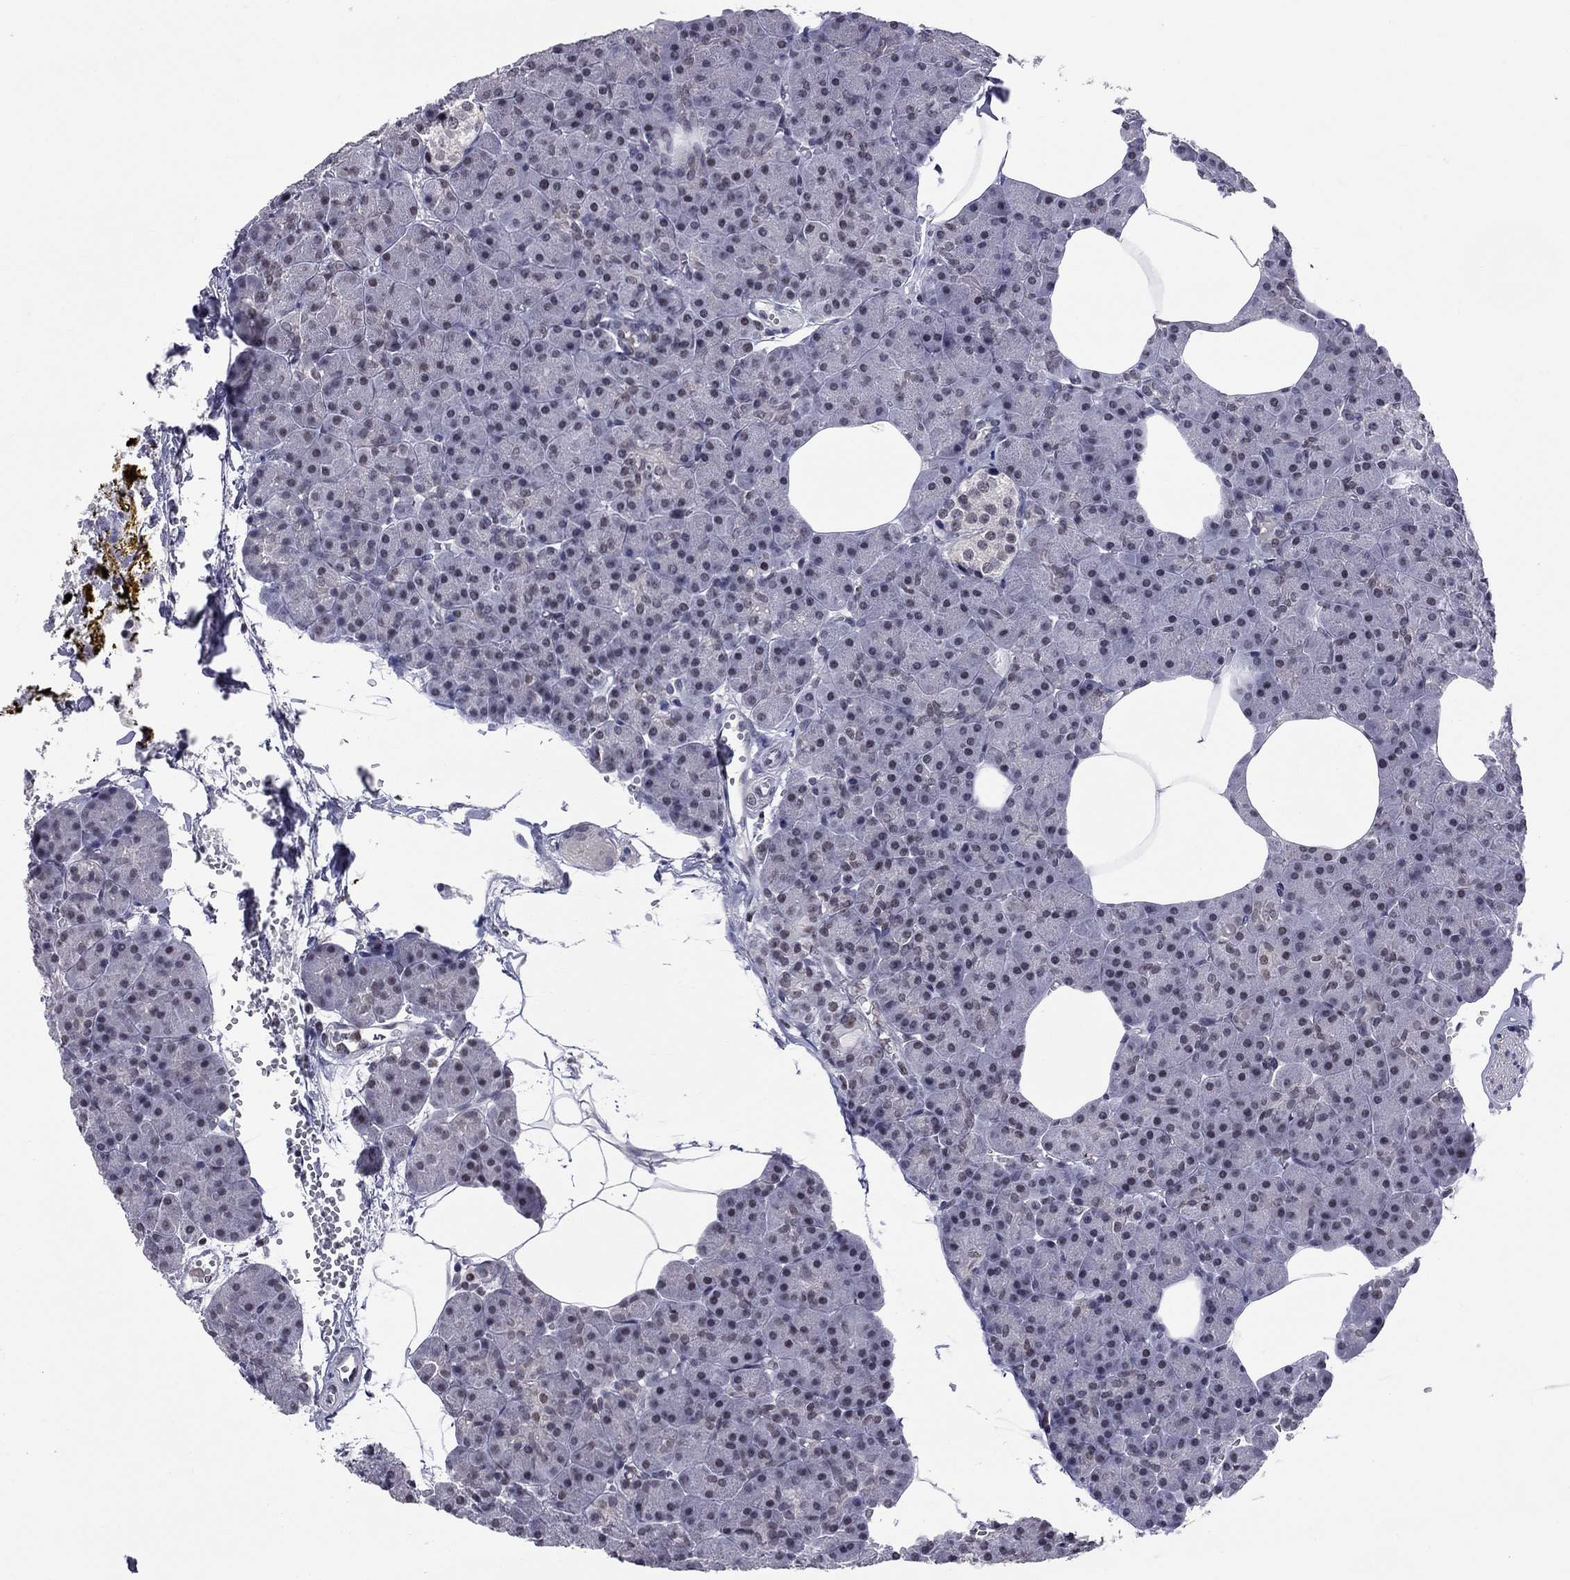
{"staining": {"intensity": "moderate", "quantity": "<25%", "location": "nuclear"}, "tissue": "pancreas", "cell_type": "Exocrine glandular cells", "image_type": "normal", "snomed": [{"axis": "morphology", "description": "Normal tissue, NOS"}, {"axis": "topography", "description": "Pancreas"}], "caption": "Protein expression analysis of normal pancreas demonstrates moderate nuclear staining in approximately <25% of exocrine glandular cells.", "gene": "TAF9", "patient": {"sex": "female", "age": 45}}